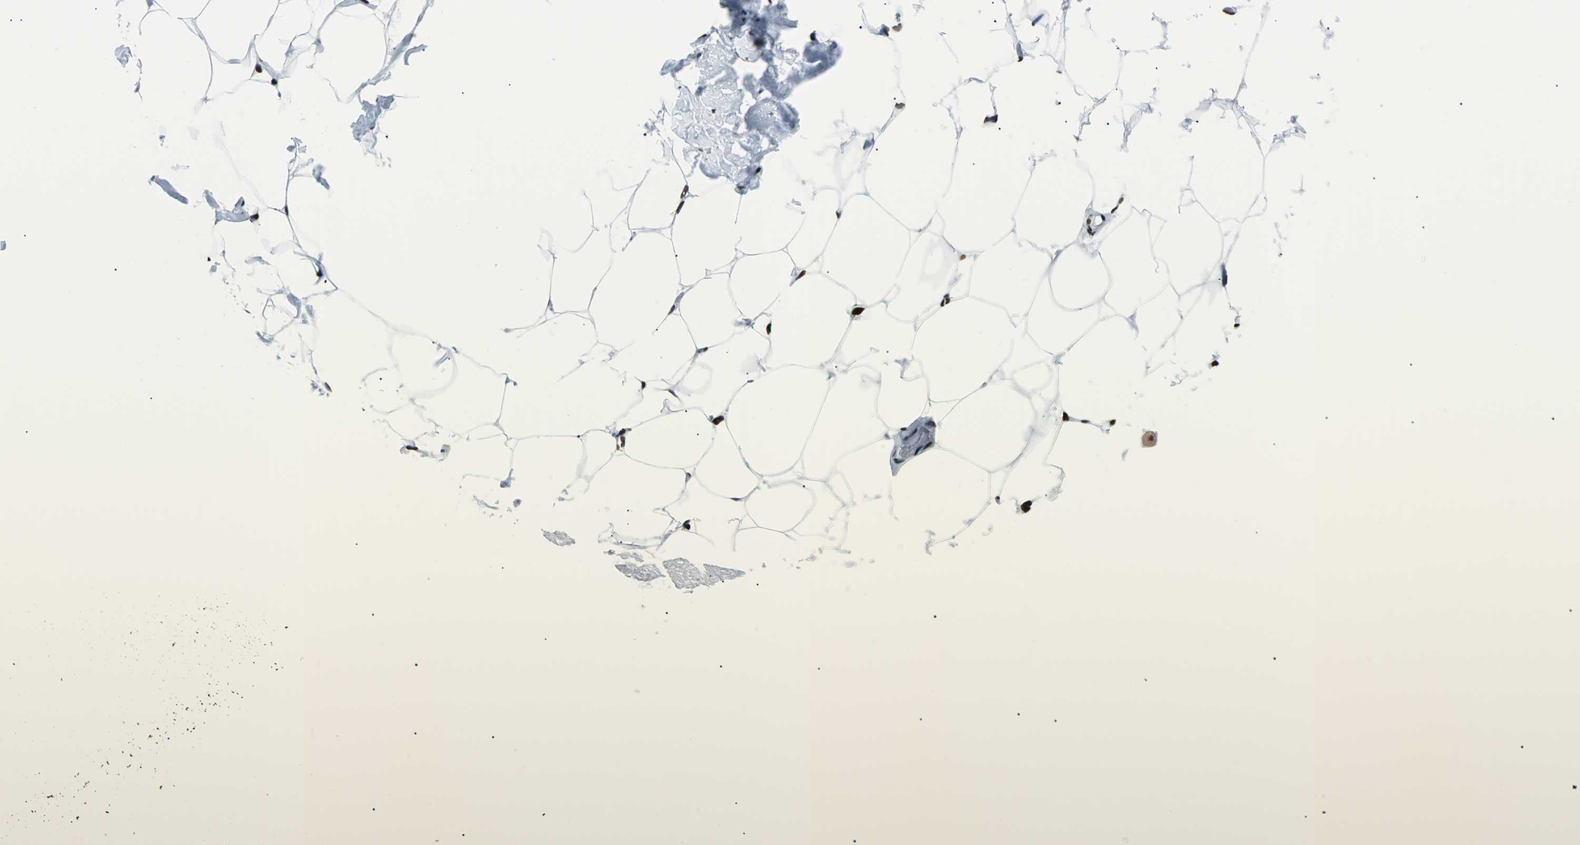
{"staining": {"intensity": "strong", "quantity": ">75%", "location": "nuclear"}, "tissue": "adipose tissue", "cell_type": "Adipocytes", "image_type": "normal", "snomed": [{"axis": "morphology", "description": "Normal tissue, NOS"}, {"axis": "topography", "description": "Breast"}, {"axis": "topography", "description": "Adipose tissue"}], "caption": "Immunohistochemical staining of unremarkable human adipose tissue exhibits strong nuclear protein expression in approximately >75% of adipocytes.", "gene": "FUBP1", "patient": {"sex": "female", "age": 25}}